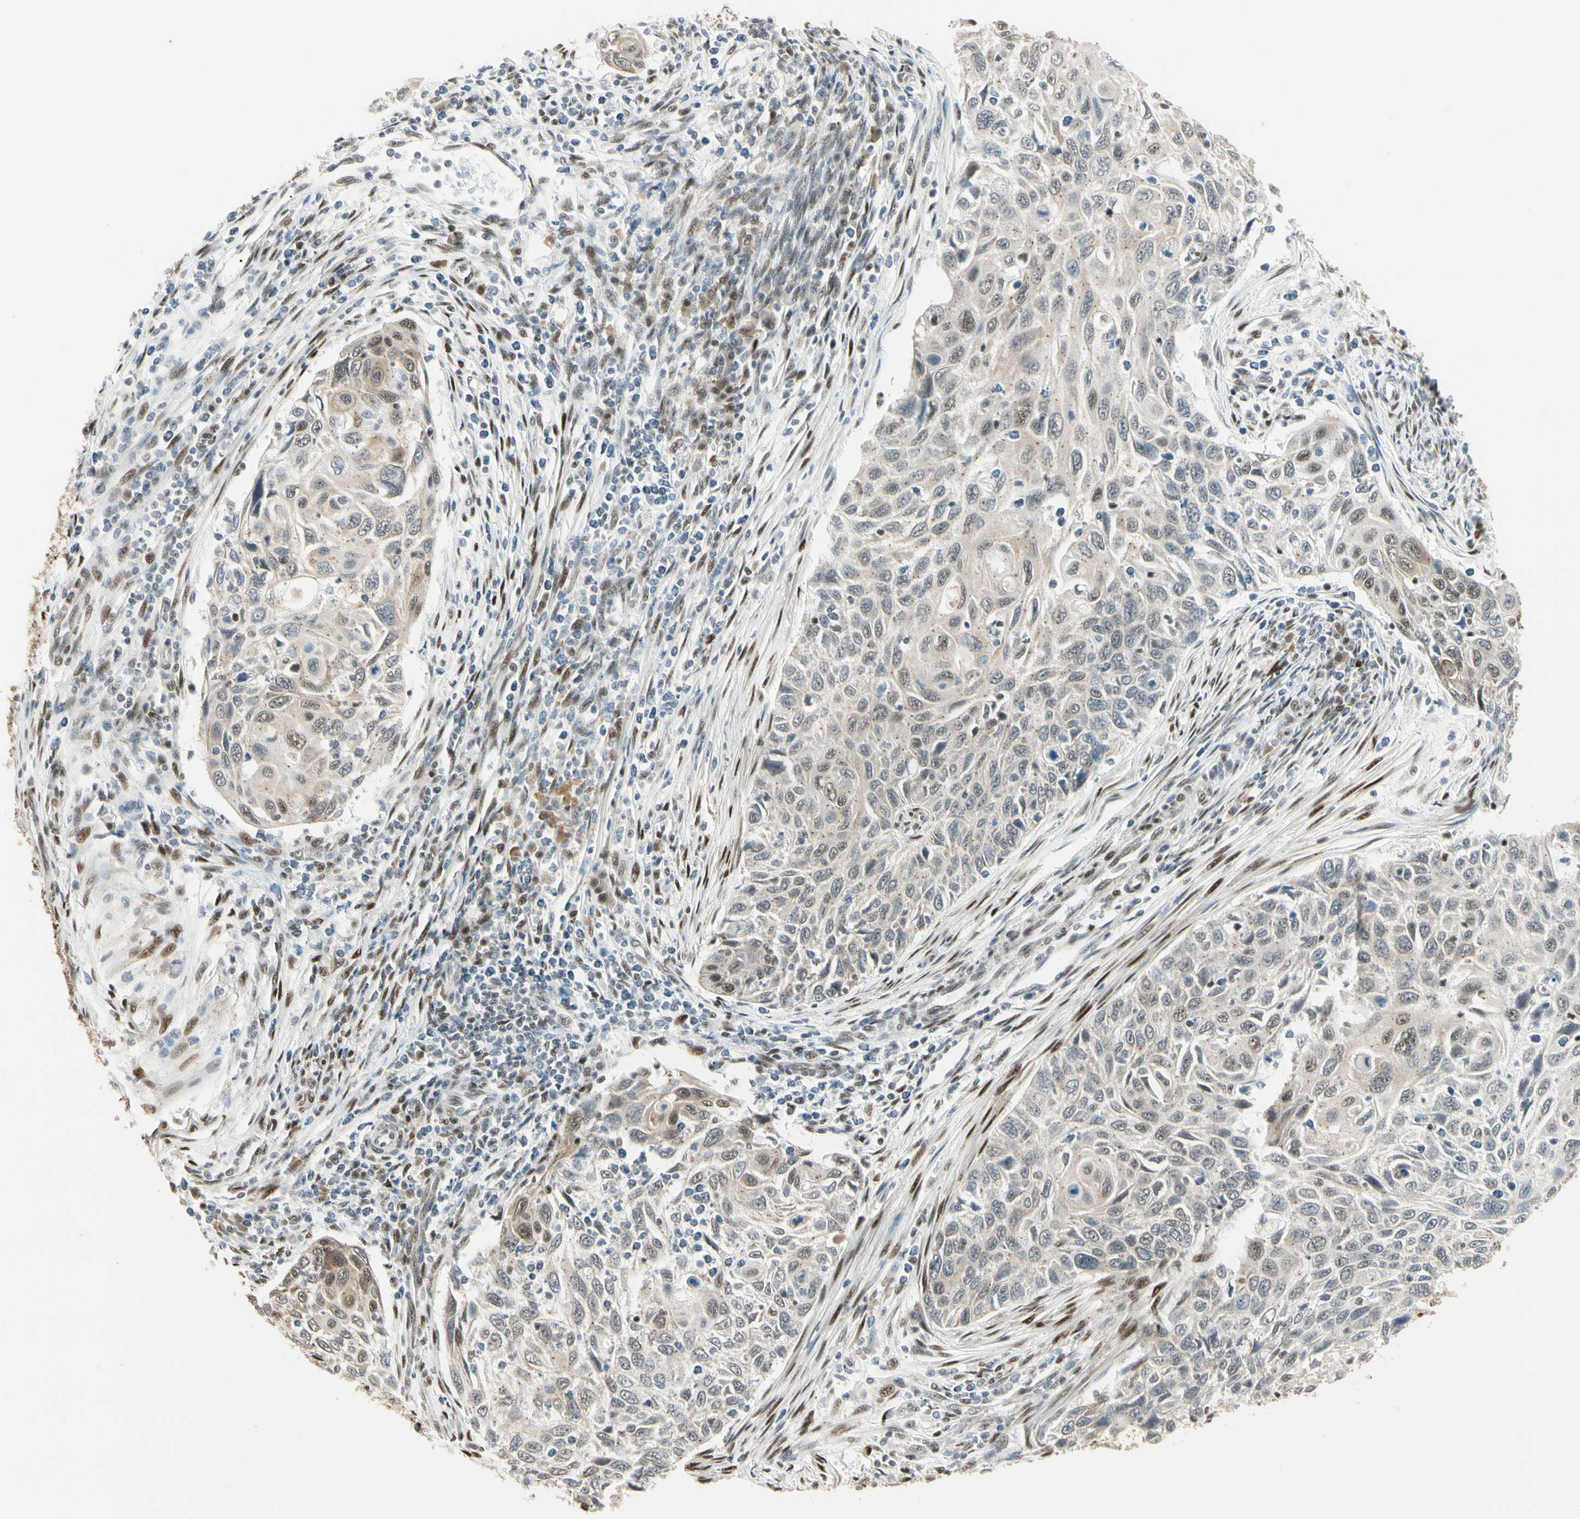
{"staining": {"intensity": "moderate", "quantity": "<25%", "location": "cytoplasmic/membranous,nuclear"}, "tissue": "cervical cancer", "cell_type": "Tumor cells", "image_type": "cancer", "snomed": [{"axis": "morphology", "description": "Squamous cell carcinoma, NOS"}, {"axis": "topography", "description": "Cervix"}], "caption": "This micrograph reveals immunohistochemistry (IHC) staining of cervical cancer (squamous cell carcinoma), with low moderate cytoplasmic/membranous and nuclear staining in about <25% of tumor cells.", "gene": "ATXN1", "patient": {"sex": "female", "age": 70}}